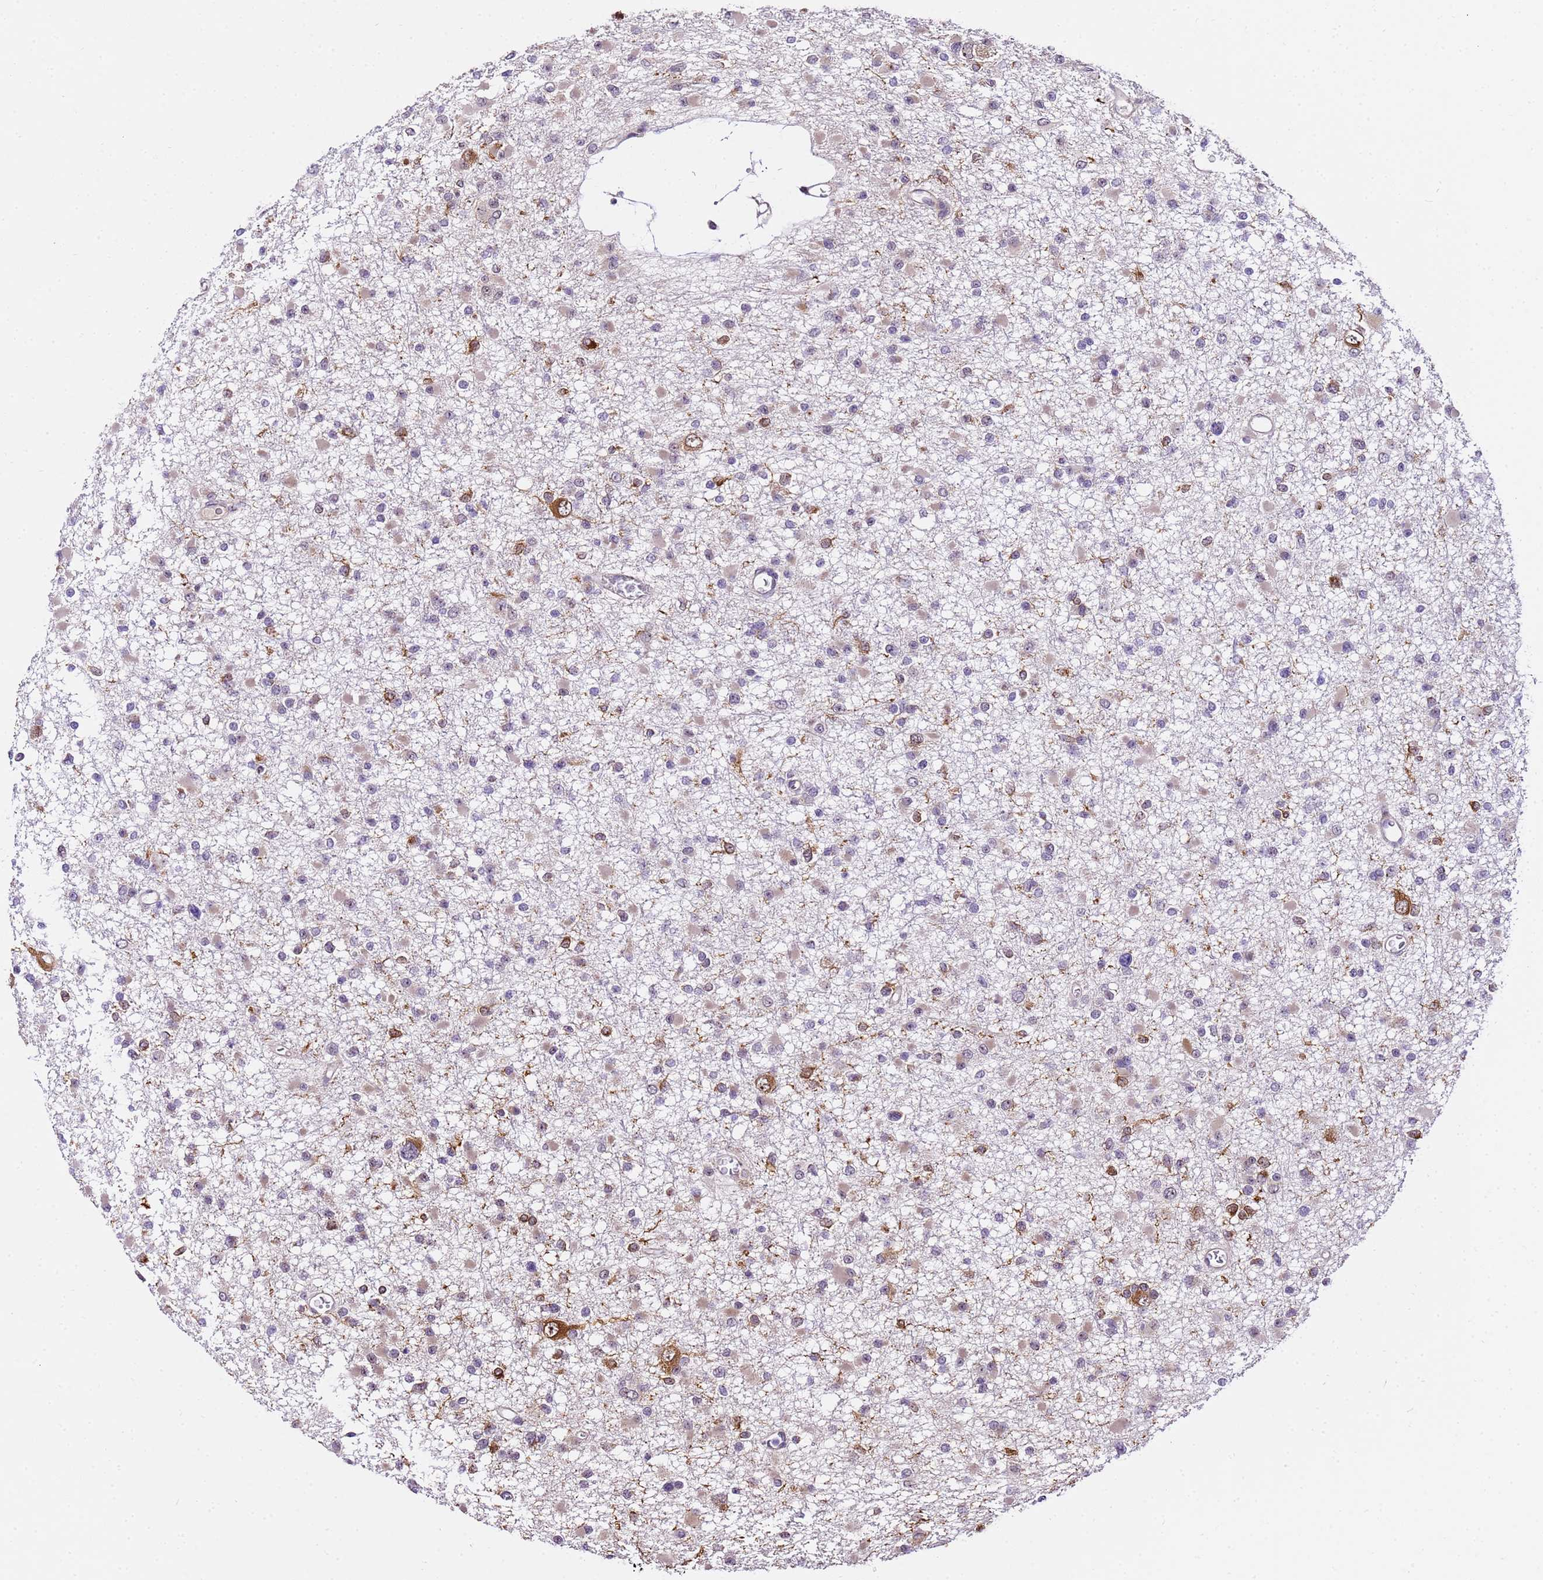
{"staining": {"intensity": "negative", "quantity": "none", "location": "none"}, "tissue": "glioma", "cell_type": "Tumor cells", "image_type": "cancer", "snomed": [{"axis": "morphology", "description": "Glioma, malignant, Low grade"}, {"axis": "topography", "description": "Brain"}], "caption": "There is no significant positivity in tumor cells of low-grade glioma (malignant).", "gene": "SLX4IP", "patient": {"sex": "female", "age": 22}}